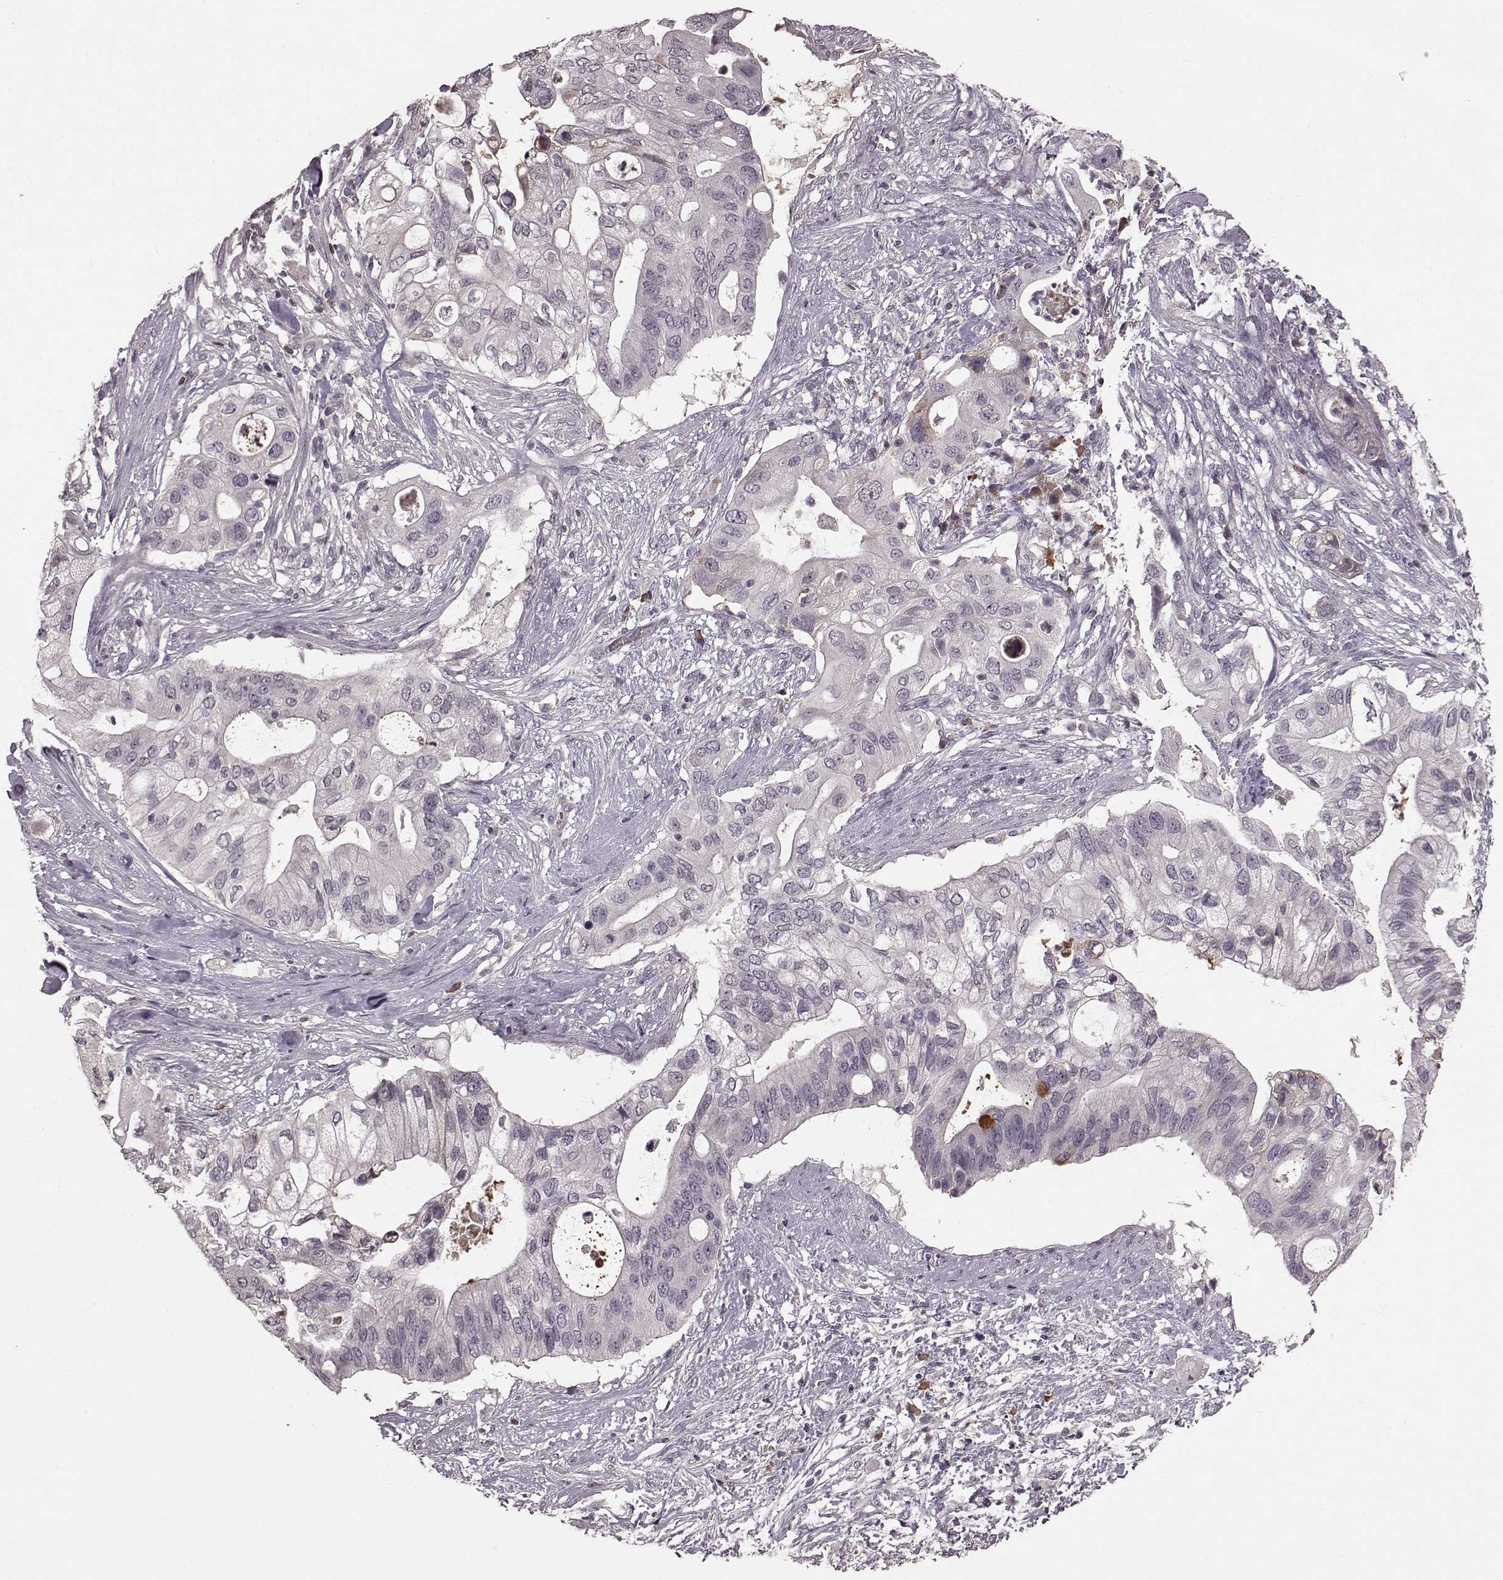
{"staining": {"intensity": "negative", "quantity": "none", "location": "none"}, "tissue": "pancreatic cancer", "cell_type": "Tumor cells", "image_type": "cancer", "snomed": [{"axis": "morphology", "description": "Adenocarcinoma, NOS"}, {"axis": "topography", "description": "Pancreas"}], "caption": "Protein analysis of pancreatic cancer reveals no significant staining in tumor cells.", "gene": "NRL", "patient": {"sex": "female", "age": 72}}